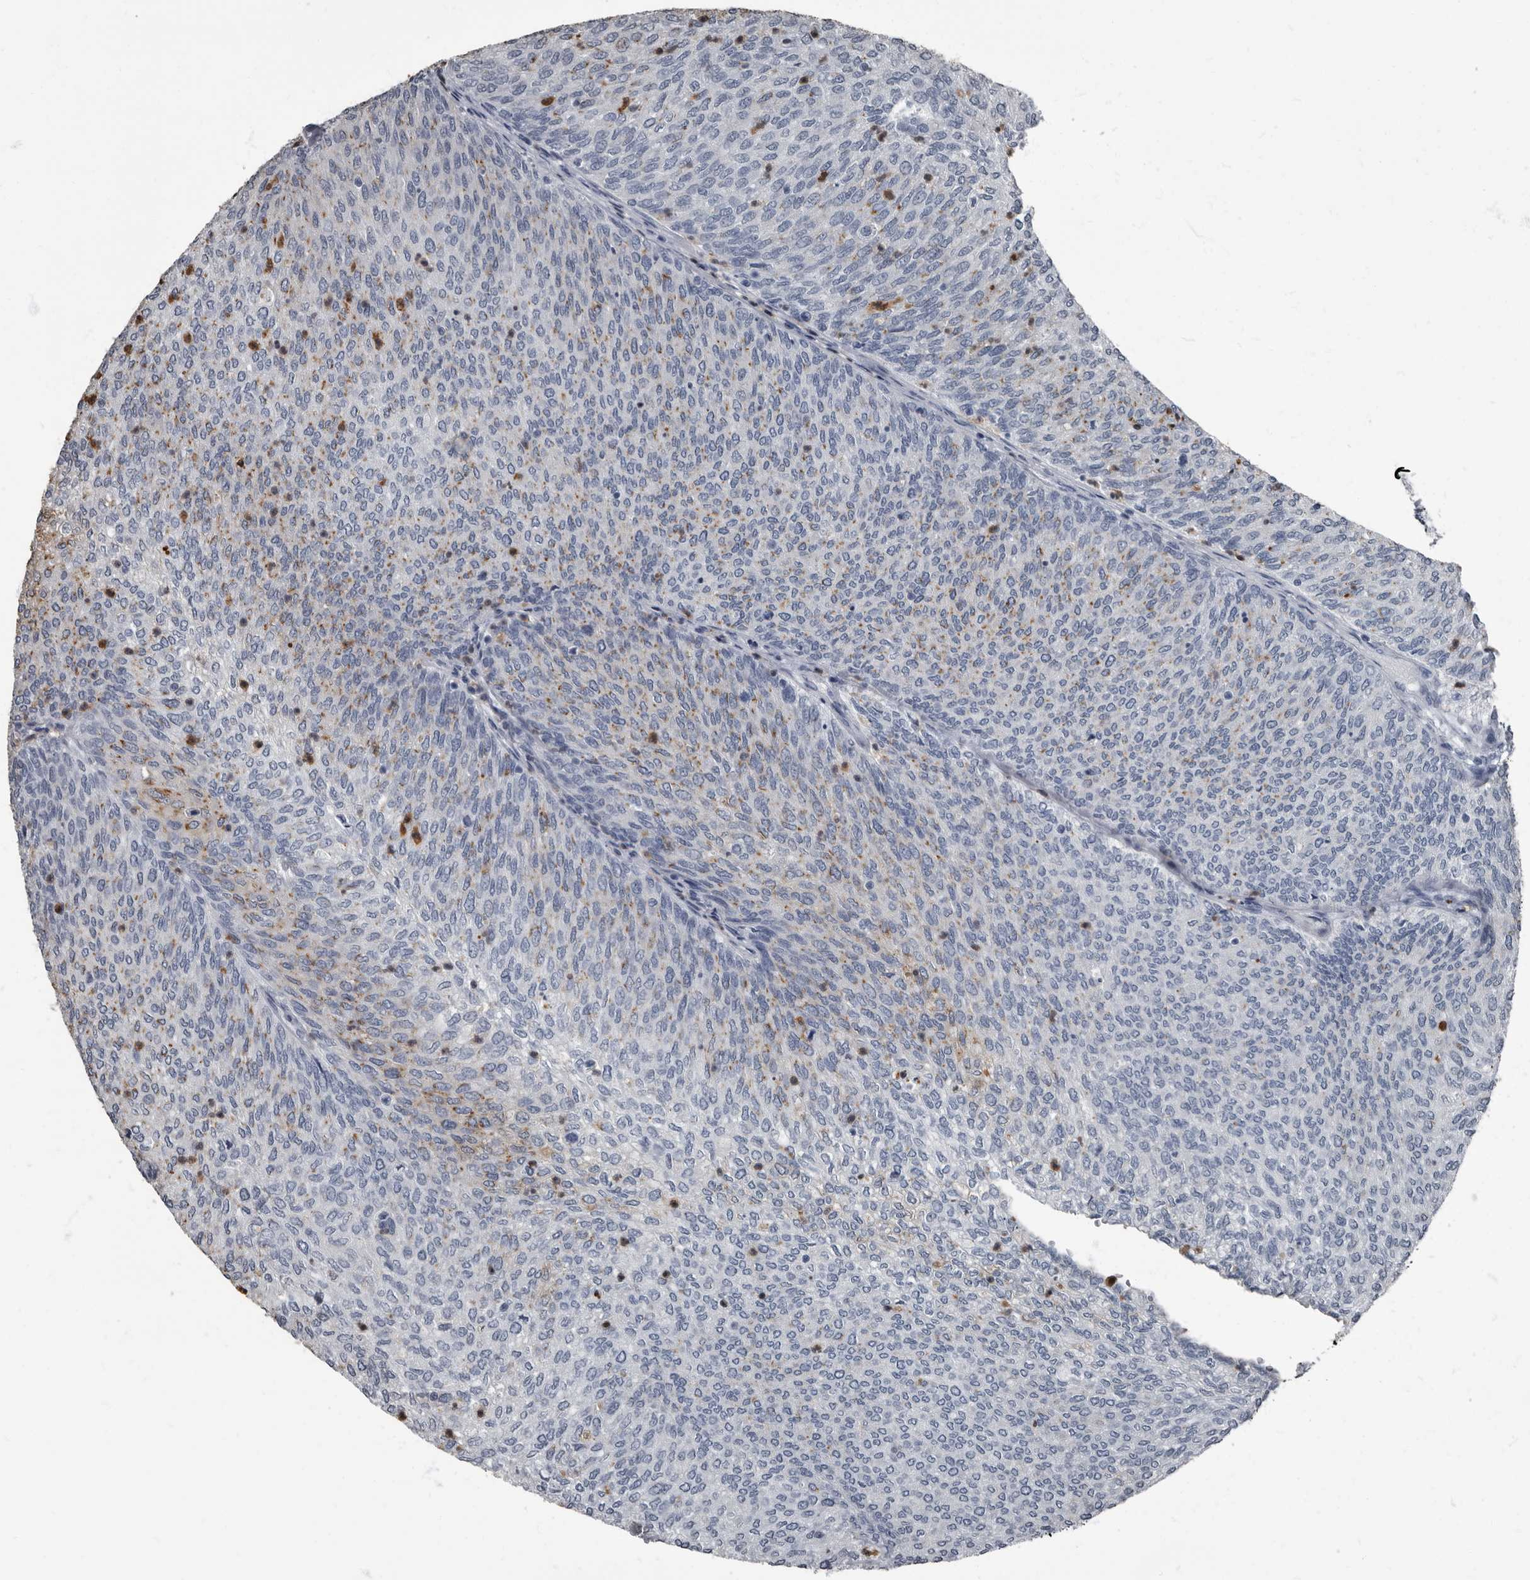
{"staining": {"intensity": "weak", "quantity": "<25%", "location": "cytoplasmic/membranous"}, "tissue": "urothelial cancer", "cell_type": "Tumor cells", "image_type": "cancer", "snomed": [{"axis": "morphology", "description": "Urothelial carcinoma, Low grade"}, {"axis": "topography", "description": "Urinary bladder"}], "caption": "High power microscopy photomicrograph of an immunohistochemistry histopathology image of low-grade urothelial carcinoma, revealing no significant staining in tumor cells.", "gene": "TPD52L1", "patient": {"sex": "female", "age": 79}}